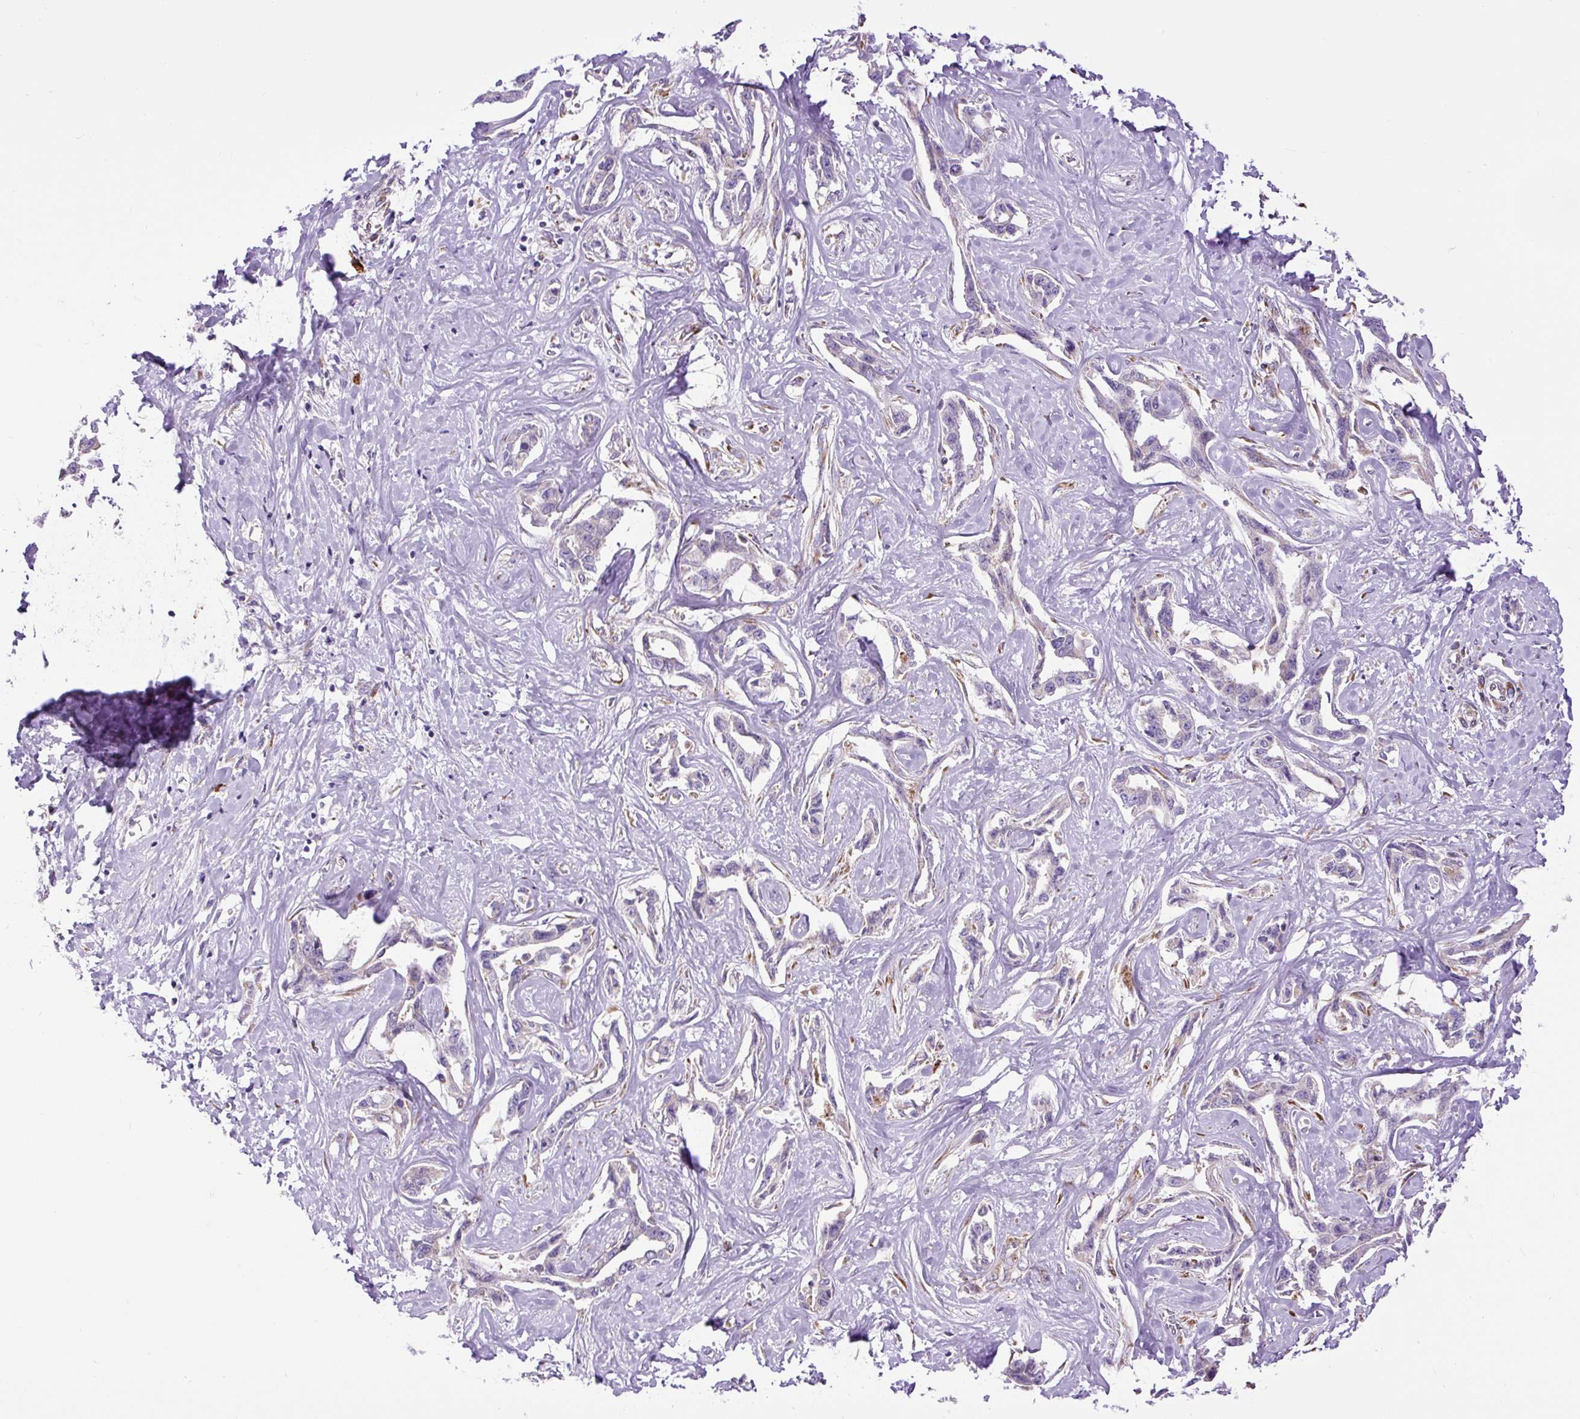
{"staining": {"intensity": "negative", "quantity": "none", "location": "none"}, "tissue": "liver cancer", "cell_type": "Tumor cells", "image_type": "cancer", "snomed": [{"axis": "morphology", "description": "Cholangiocarcinoma"}, {"axis": "topography", "description": "Liver"}], "caption": "Tumor cells show no significant positivity in liver cancer.", "gene": "DDOST", "patient": {"sex": "male", "age": 59}}